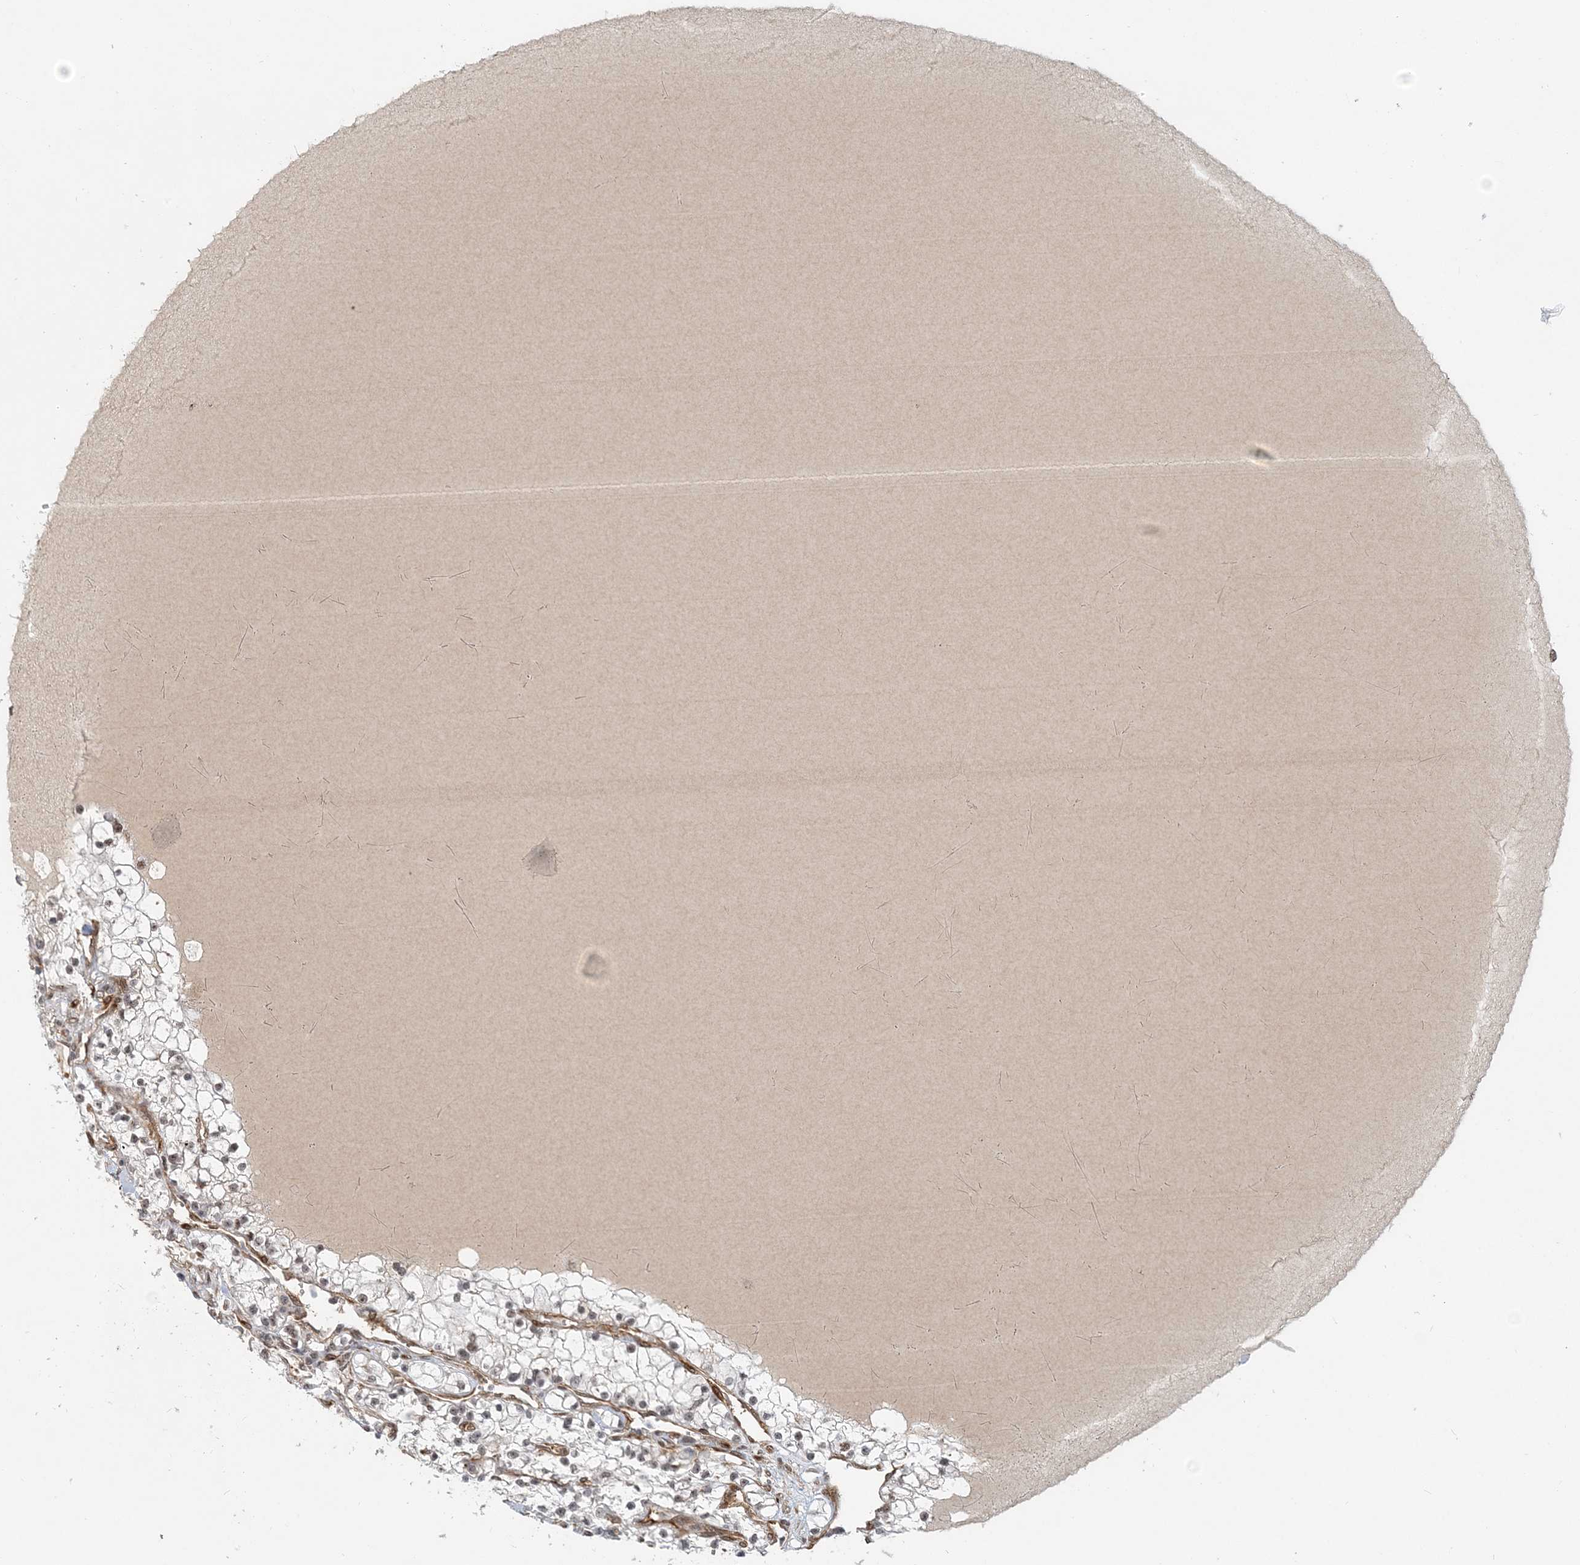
{"staining": {"intensity": "weak", "quantity": "<25%", "location": "nuclear"}, "tissue": "renal cancer", "cell_type": "Tumor cells", "image_type": "cancer", "snomed": [{"axis": "morphology", "description": "Adenocarcinoma, NOS"}, {"axis": "topography", "description": "Kidney"}], "caption": "A micrograph of renal cancer (adenocarcinoma) stained for a protein displays no brown staining in tumor cells.", "gene": "PLRG1", "patient": {"sex": "male", "age": 80}}